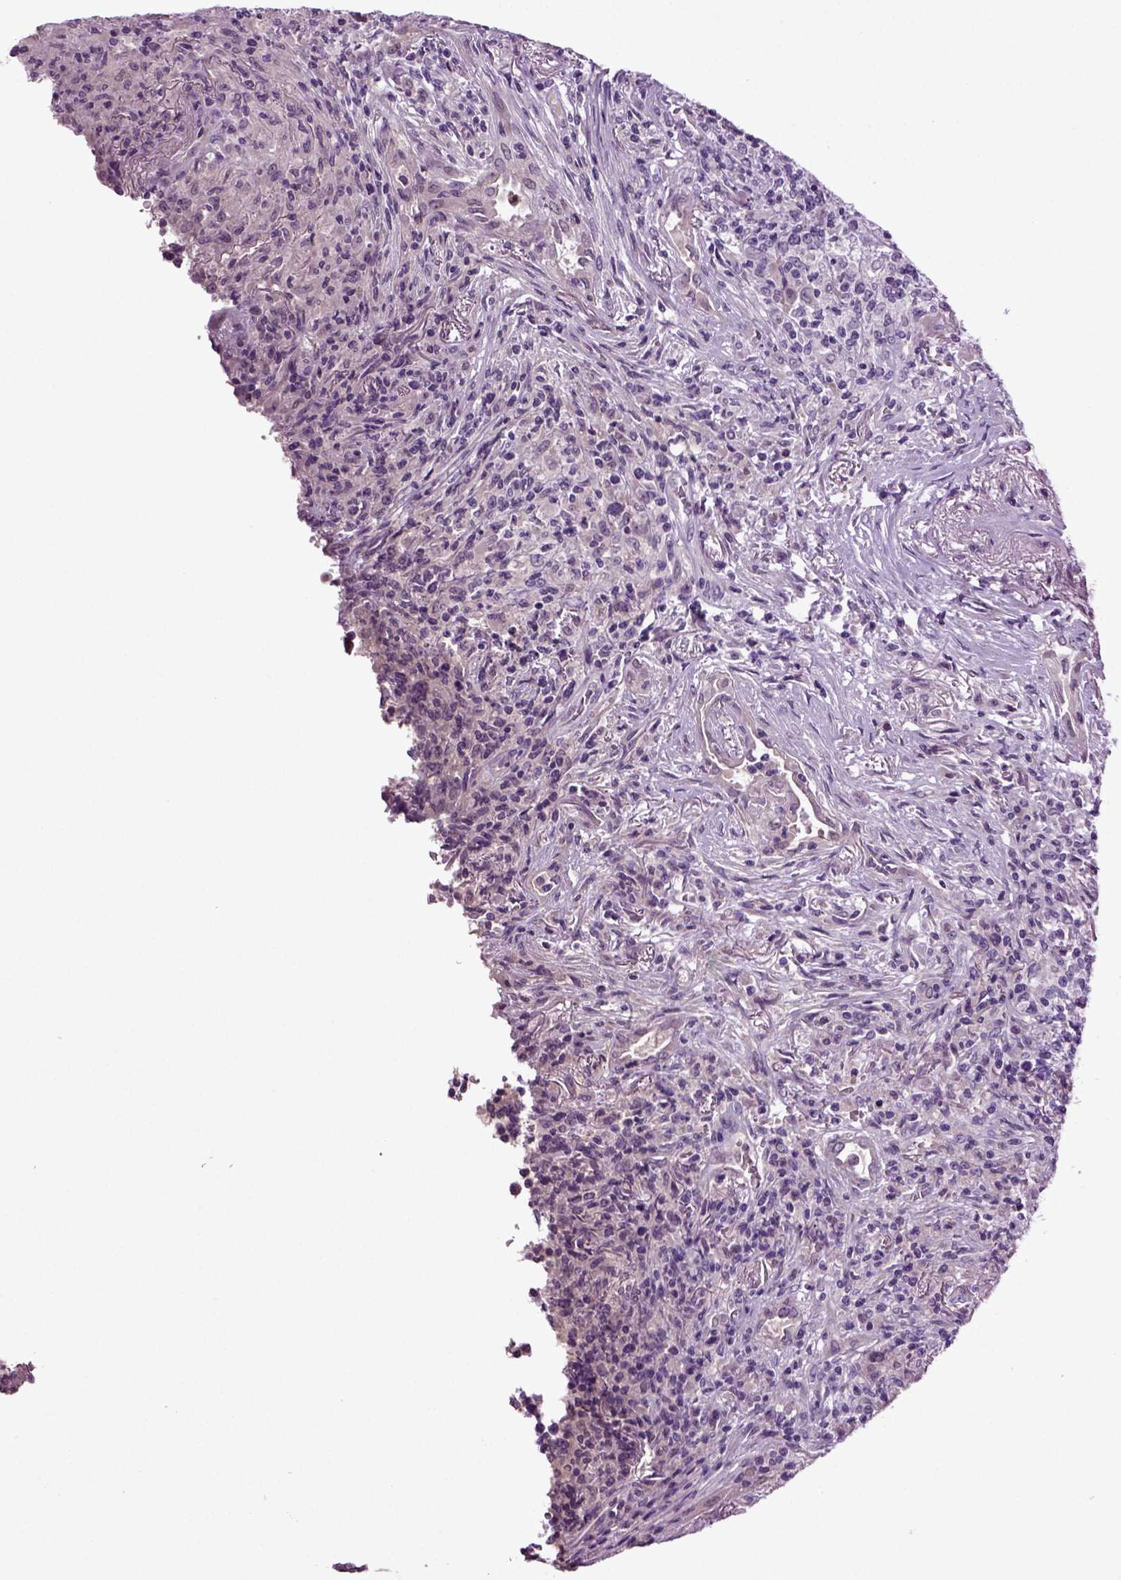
{"staining": {"intensity": "negative", "quantity": "none", "location": "none"}, "tissue": "lymphoma", "cell_type": "Tumor cells", "image_type": "cancer", "snomed": [{"axis": "morphology", "description": "Malignant lymphoma, non-Hodgkin's type, High grade"}, {"axis": "topography", "description": "Lung"}], "caption": "The image shows no significant staining in tumor cells of lymphoma.", "gene": "FGF11", "patient": {"sex": "male", "age": 79}}